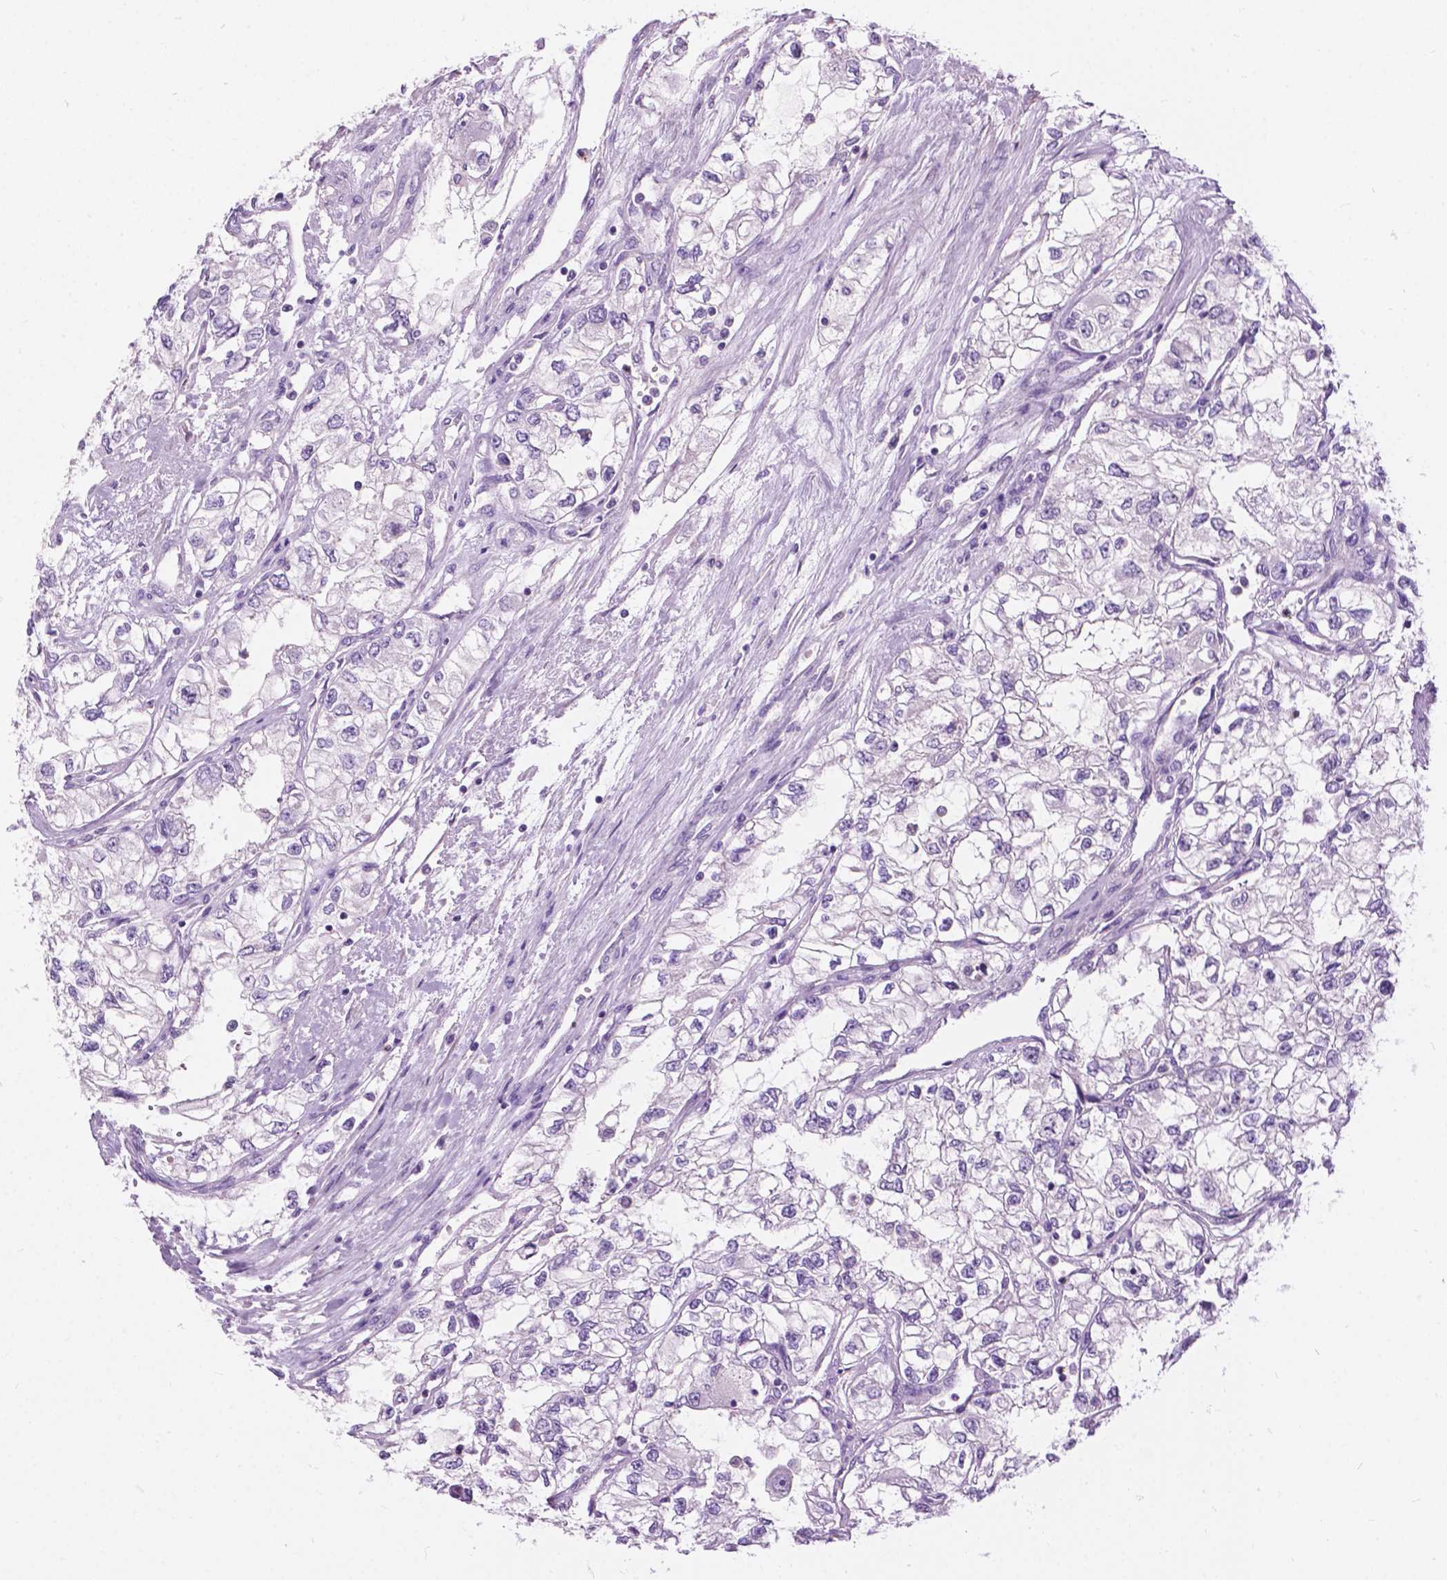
{"staining": {"intensity": "negative", "quantity": "none", "location": "none"}, "tissue": "renal cancer", "cell_type": "Tumor cells", "image_type": "cancer", "snomed": [{"axis": "morphology", "description": "Adenocarcinoma, NOS"}, {"axis": "topography", "description": "Kidney"}], "caption": "High magnification brightfield microscopy of renal adenocarcinoma stained with DAB (brown) and counterstained with hematoxylin (blue): tumor cells show no significant expression.", "gene": "PRR35", "patient": {"sex": "female", "age": 59}}